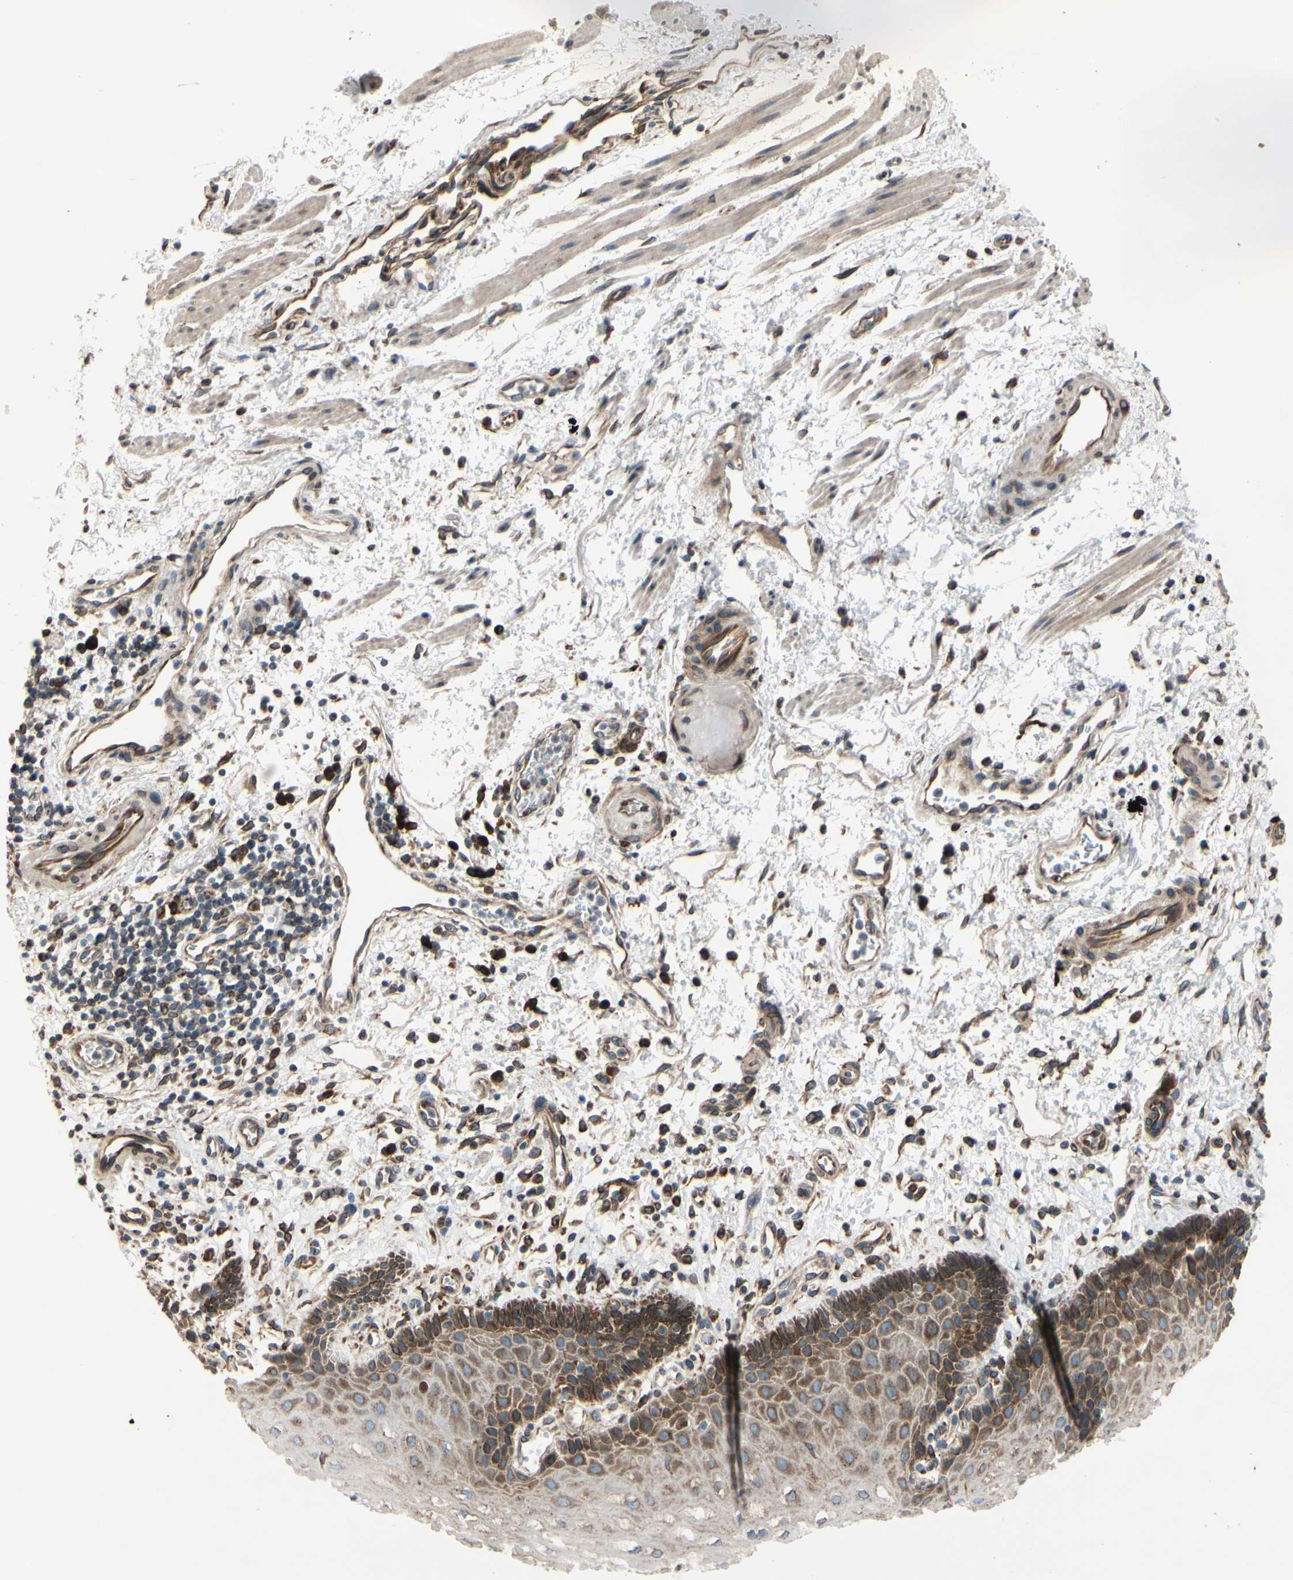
{"staining": {"intensity": "strong", "quantity": "25%-75%", "location": "cytoplasmic/membranous"}, "tissue": "esophagus", "cell_type": "Squamous epithelial cells", "image_type": "normal", "snomed": [{"axis": "morphology", "description": "Normal tissue, NOS"}, {"axis": "topography", "description": "Esophagus"}], "caption": "Human esophagus stained with a brown dye demonstrates strong cytoplasmic/membranous positive positivity in approximately 25%-75% of squamous epithelial cells.", "gene": "CLCC1", "patient": {"sex": "male", "age": 54}}